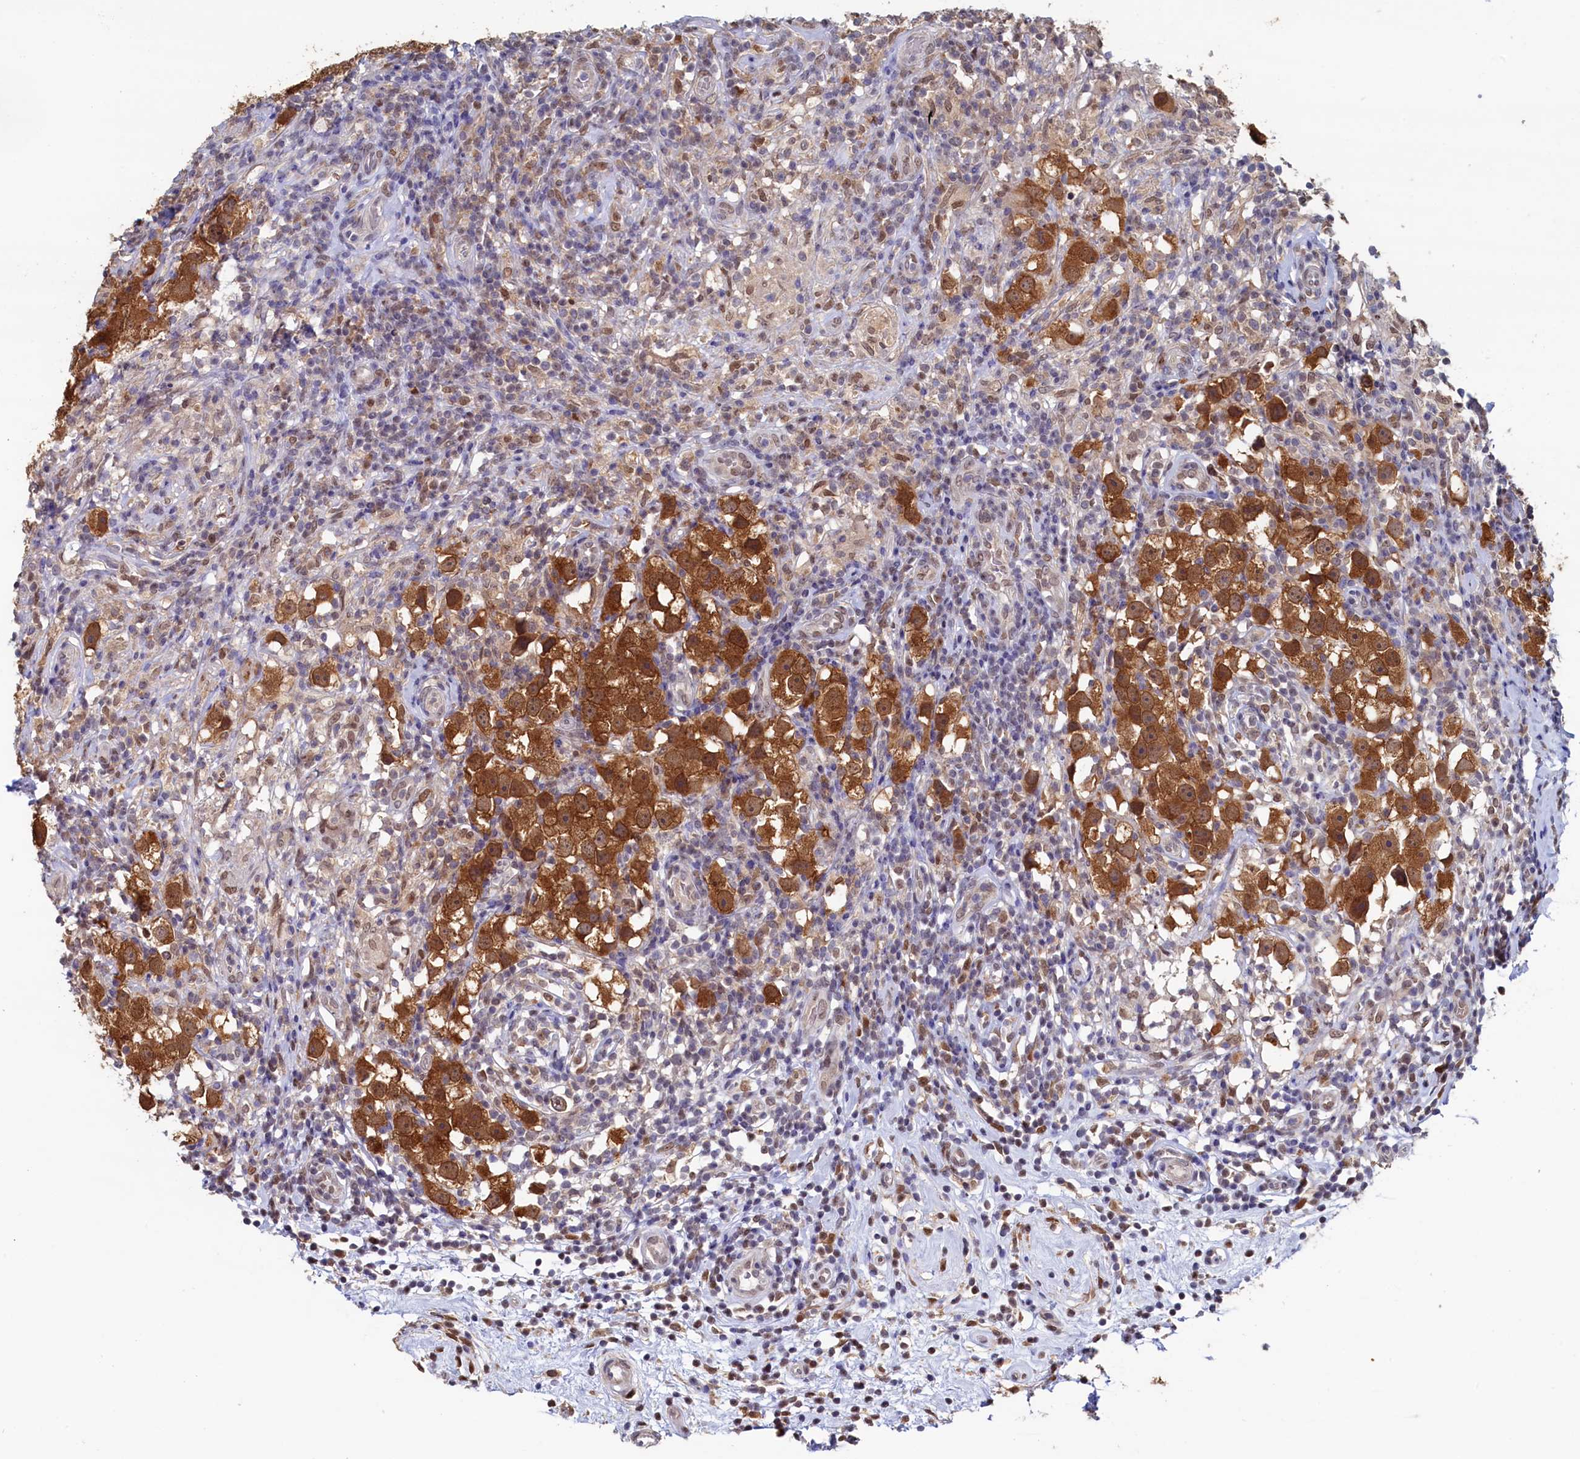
{"staining": {"intensity": "moderate", "quantity": ">75%", "location": "cytoplasmic/membranous,nuclear"}, "tissue": "testis cancer", "cell_type": "Tumor cells", "image_type": "cancer", "snomed": [{"axis": "morphology", "description": "Seminoma, NOS"}, {"axis": "topography", "description": "Testis"}], "caption": "Immunohistochemistry micrograph of testis seminoma stained for a protein (brown), which shows medium levels of moderate cytoplasmic/membranous and nuclear expression in approximately >75% of tumor cells.", "gene": "AHCY", "patient": {"sex": "male", "age": 49}}